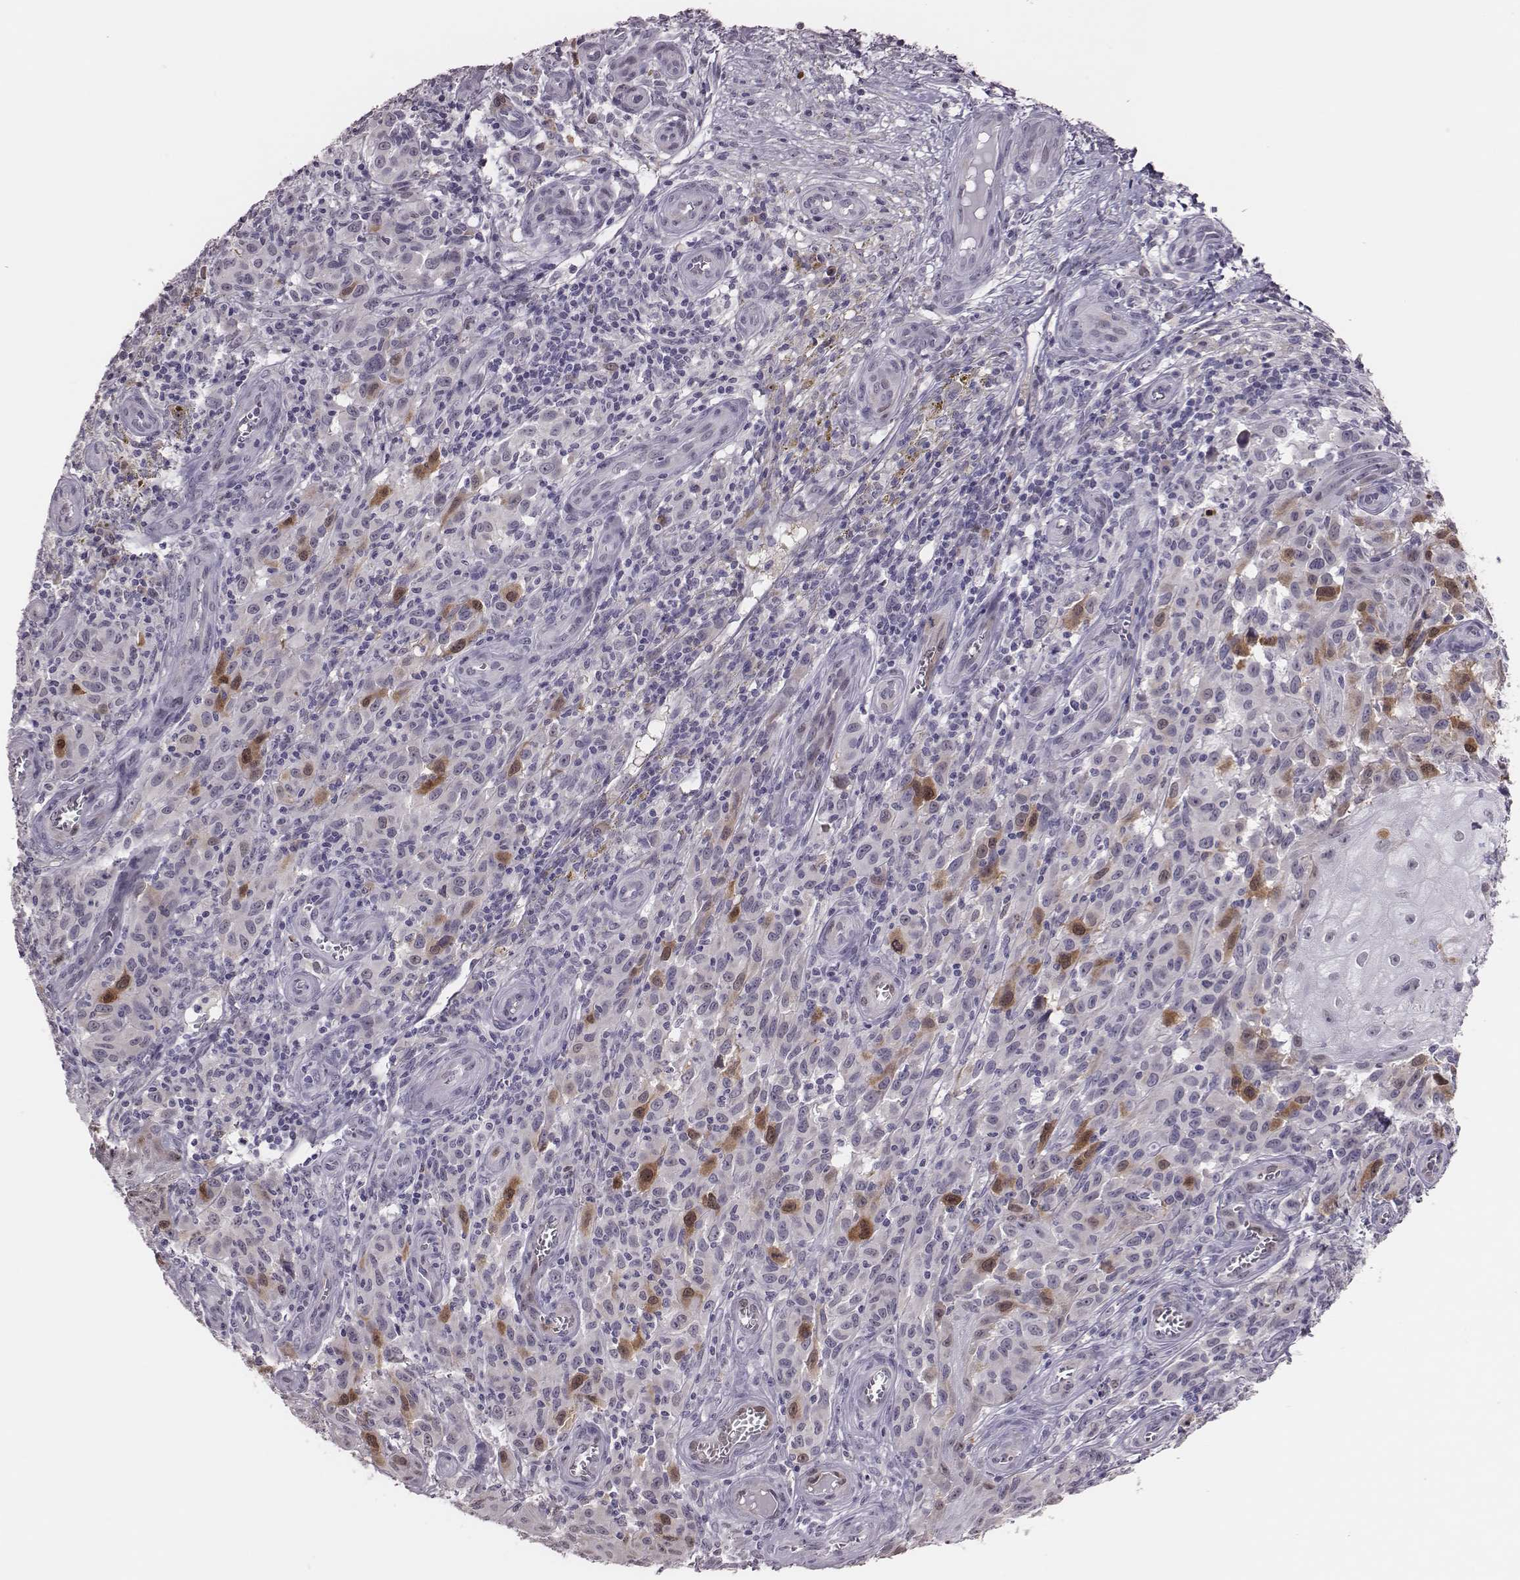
{"staining": {"intensity": "moderate", "quantity": "<25%", "location": "cytoplasmic/membranous,nuclear"}, "tissue": "melanoma", "cell_type": "Tumor cells", "image_type": "cancer", "snomed": [{"axis": "morphology", "description": "Malignant melanoma, NOS"}, {"axis": "topography", "description": "Skin"}], "caption": "Malignant melanoma was stained to show a protein in brown. There is low levels of moderate cytoplasmic/membranous and nuclear staining in approximately <25% of tumor cells.", "gene": "PBK", "patient": {"sex": "female", "age": 53}}